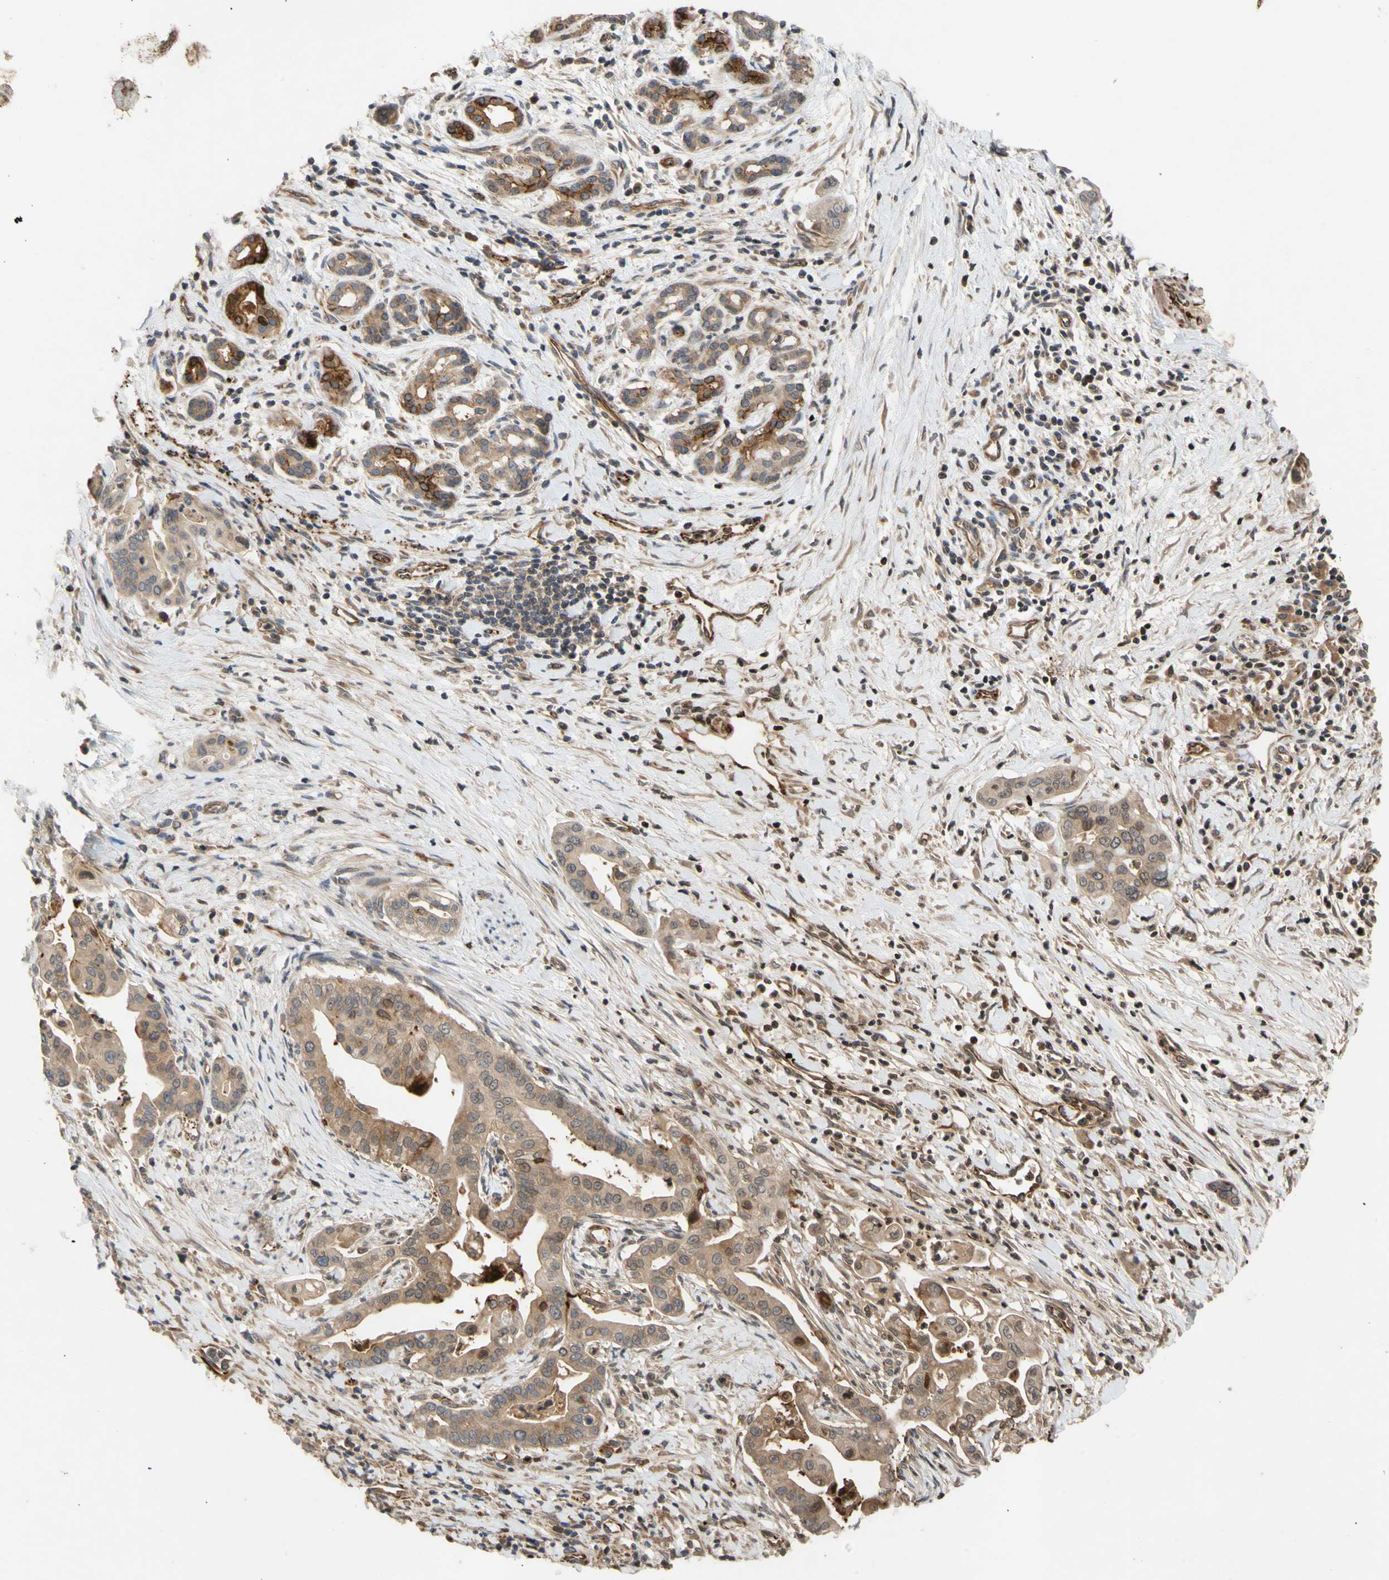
{"staining": {"intensity": "strong", "quantity": "25%-75%", "location": "cytoplasmic/membranous"}, "tissue": "pancreatic cancer", "cell_type": "Tumor cells", "image_type": "cancer", "snomed": [{"axis": "morphology", "description": "Adenocarcinoma, NOS"}, {"axis": "topography", "description": "Pancreas"}], "caption": "The immunohistochemical stain highlights strong cytoplasmic/membranous staining in tumor cells of adenocarcinoma (pancreatic) tissue.", "gene": "EIF2S3", "patient": {"sex": "female", "age": 75}}